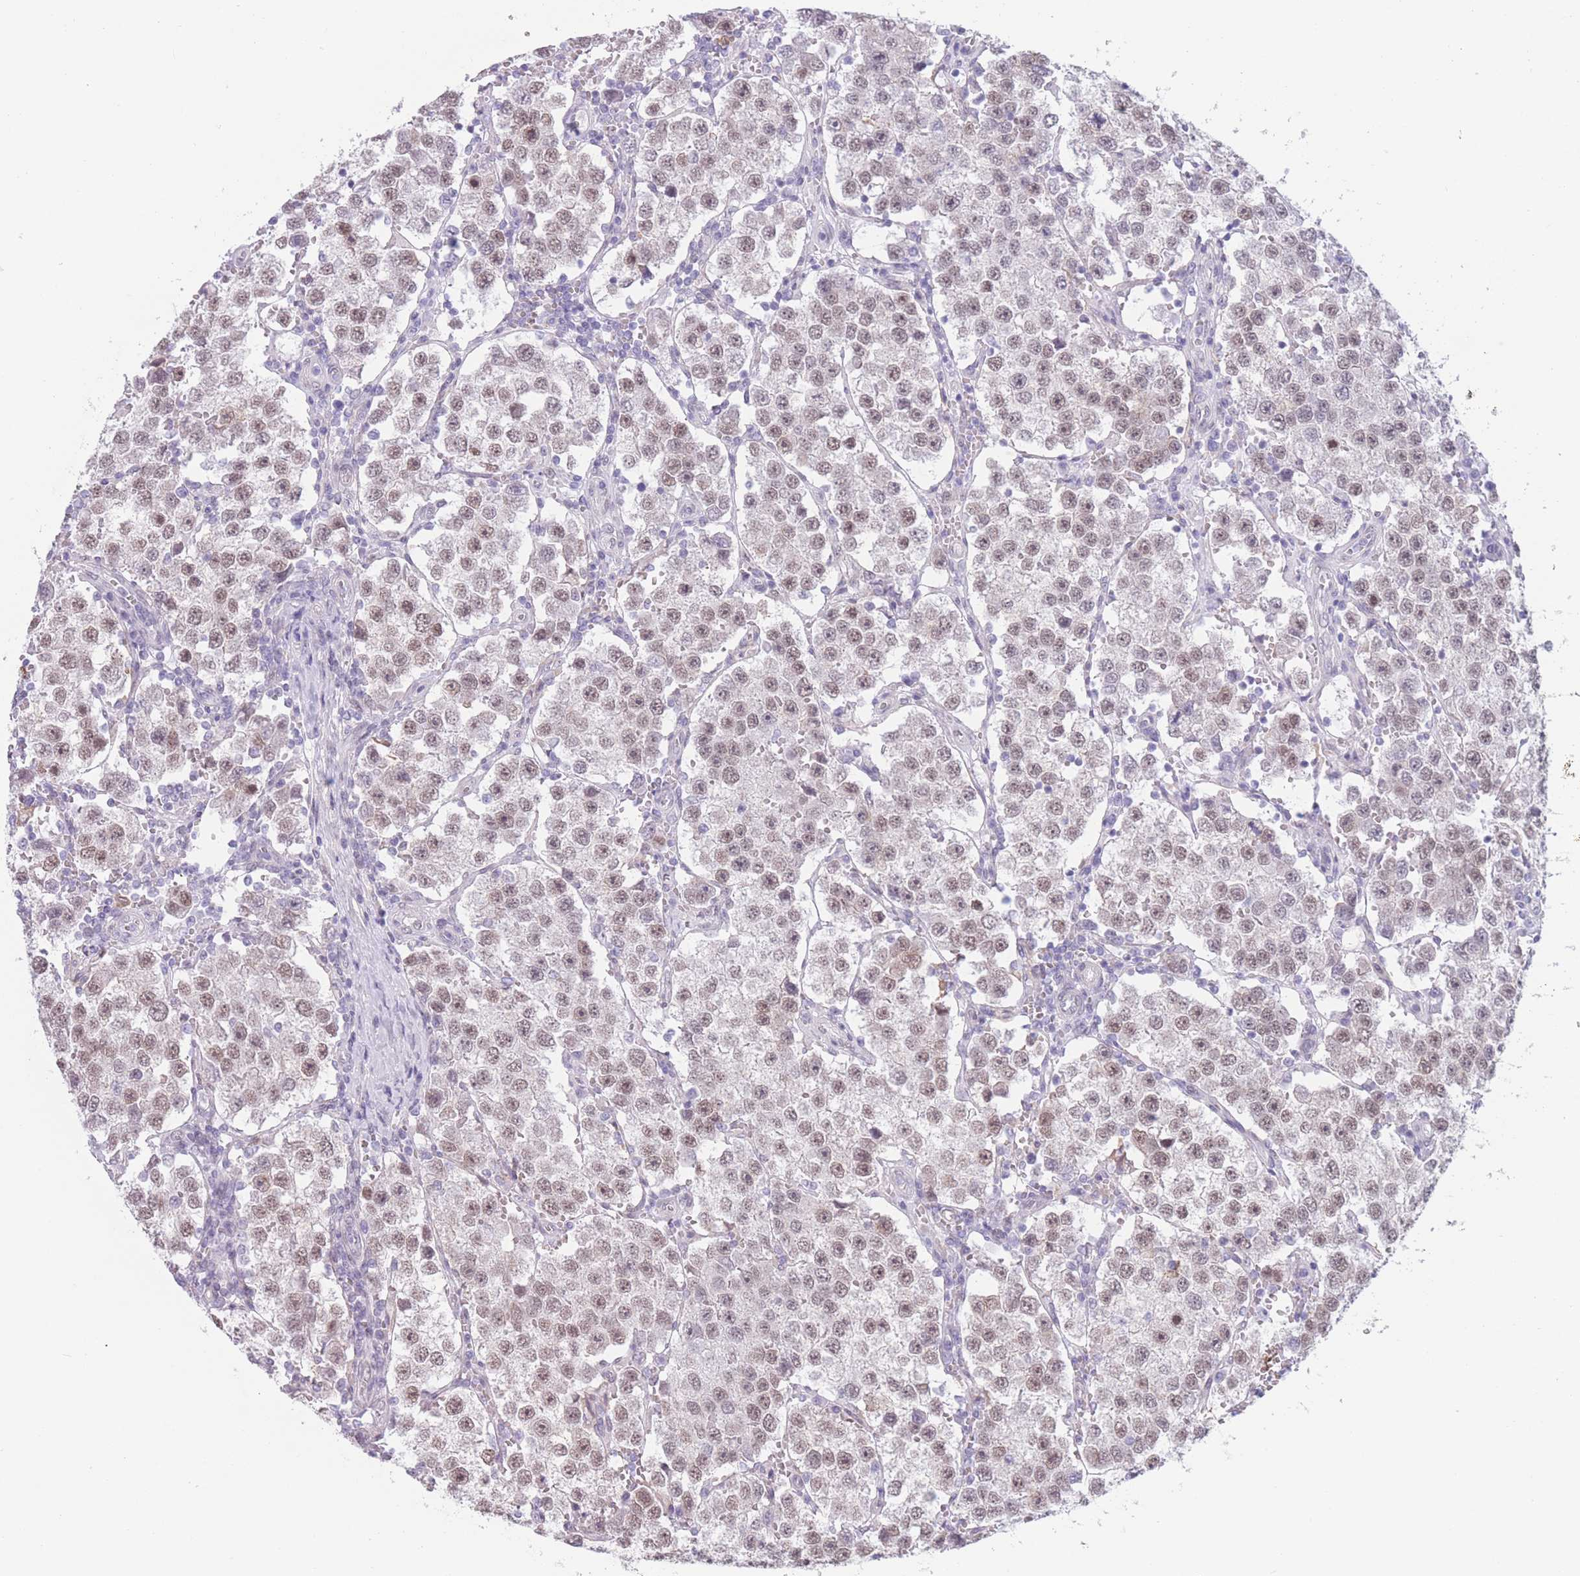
{"staining": {"intensity": "weak", "quantity": ">75%", "location": "nuclear"}, "tissue": "testis cancer", "cell_type": "Tumor cells", "image_type": "cancer", "snomed": [{"axis": "morphology", "description": "Seminoma, NOS"}, {"axis": "topography", "description": "Testis"}], "caption": "Approximately >75% of tumor cells in human testis cancer exhibit weak nuclear protein positivity as visualized by brown immunohistochemical staining.", "gene": "PODXL", "patient": {"sex": "male", "age": 37}}